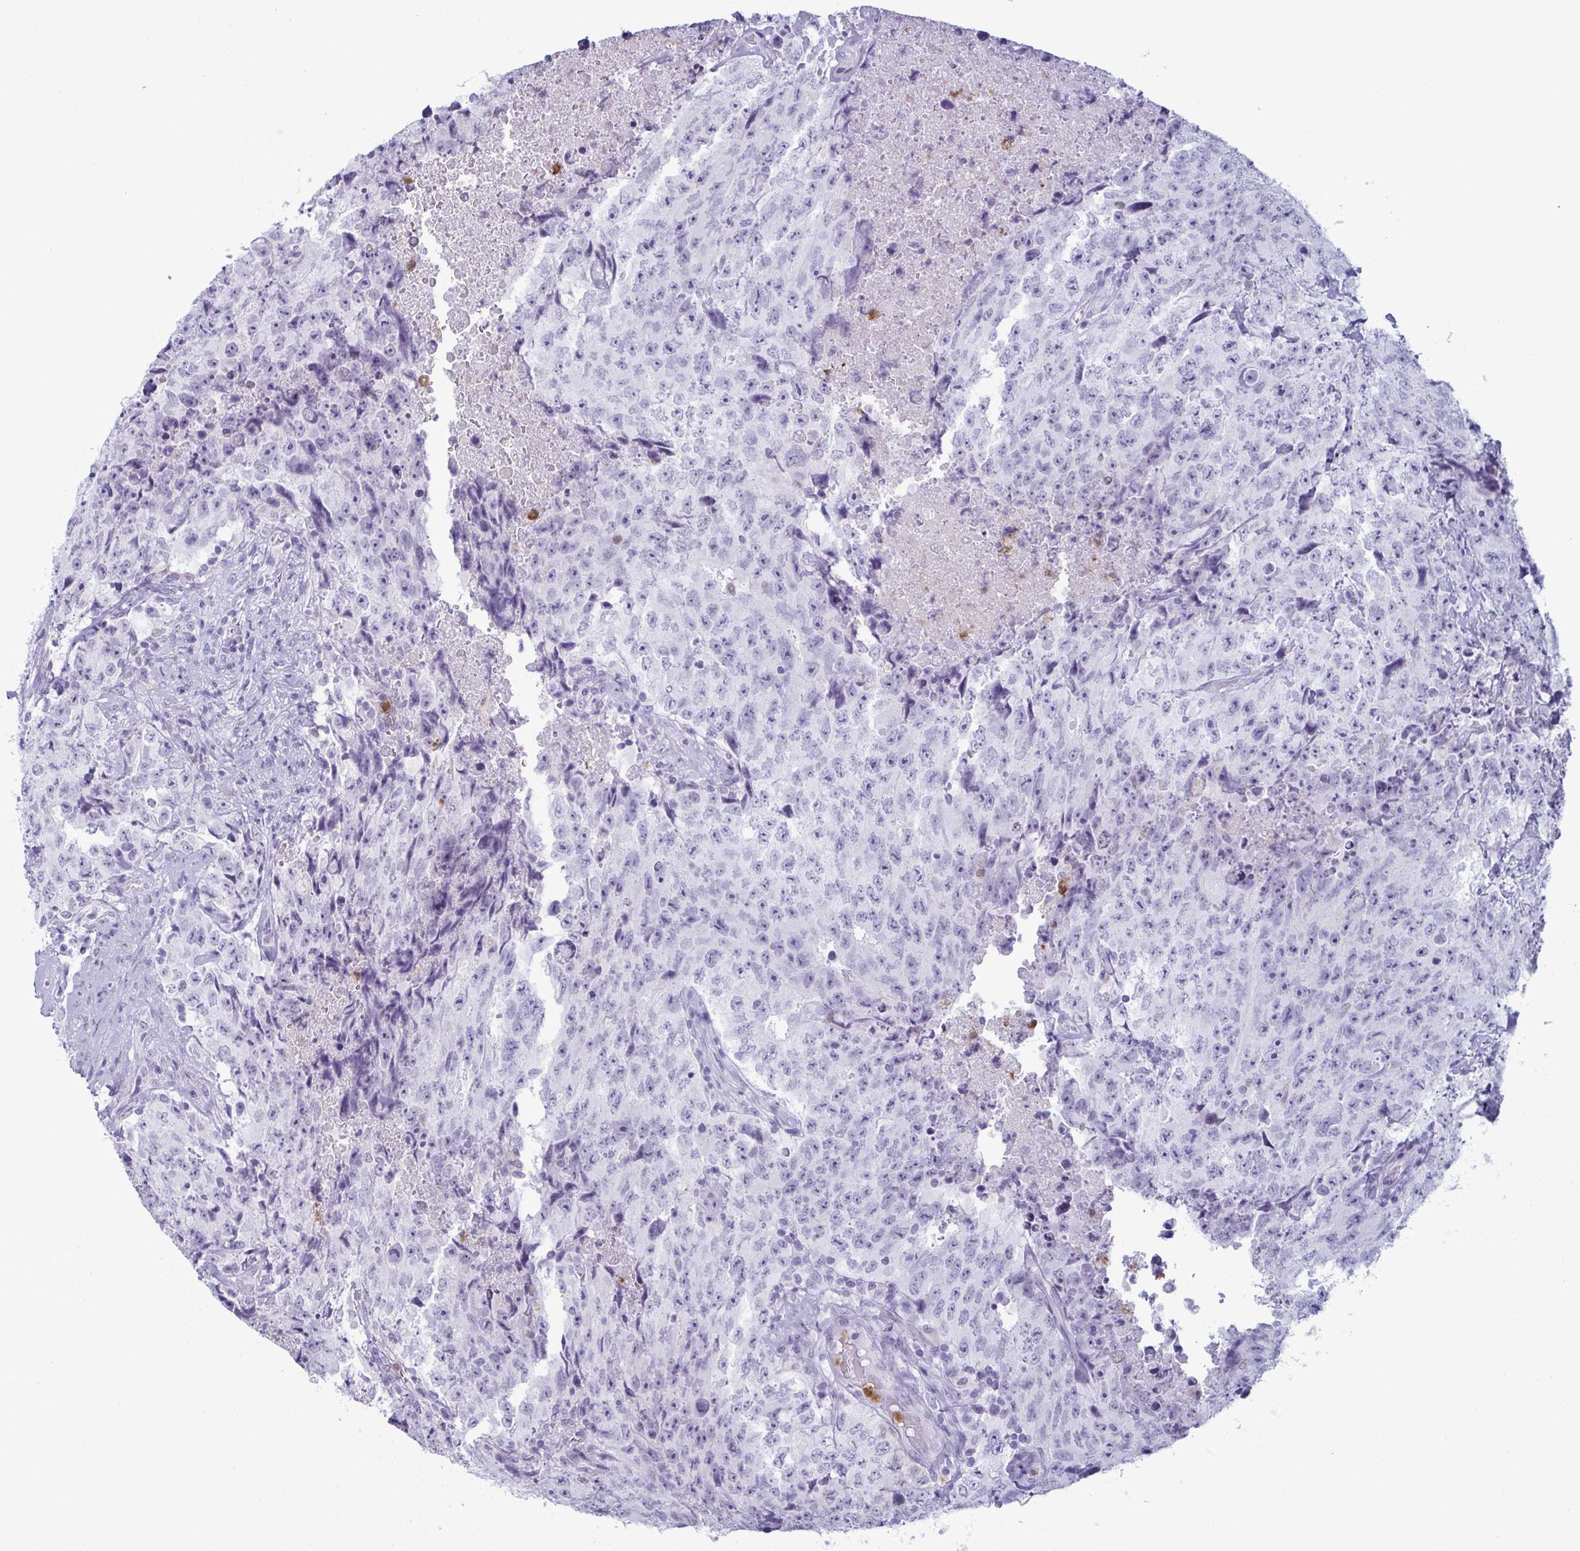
{"staining": {"intensity": "negative", "quantity": "none", "location": "none"}, "tissue": "testis cancer", "cell_type": "Tumor cells", "image_type": "cancer", "snomed": [{"axis": "morphology", "description": "Carcinoma, Embryonal, NOS"}, {"axis": "topography", "description": "Testis"}], "caption": "This is an immunohistochemistry image of testis embryonal carcinoma. There is no positivity in tumor cells.", "gene": "CDA", "patient": {"sex": "male", "age": 24}}